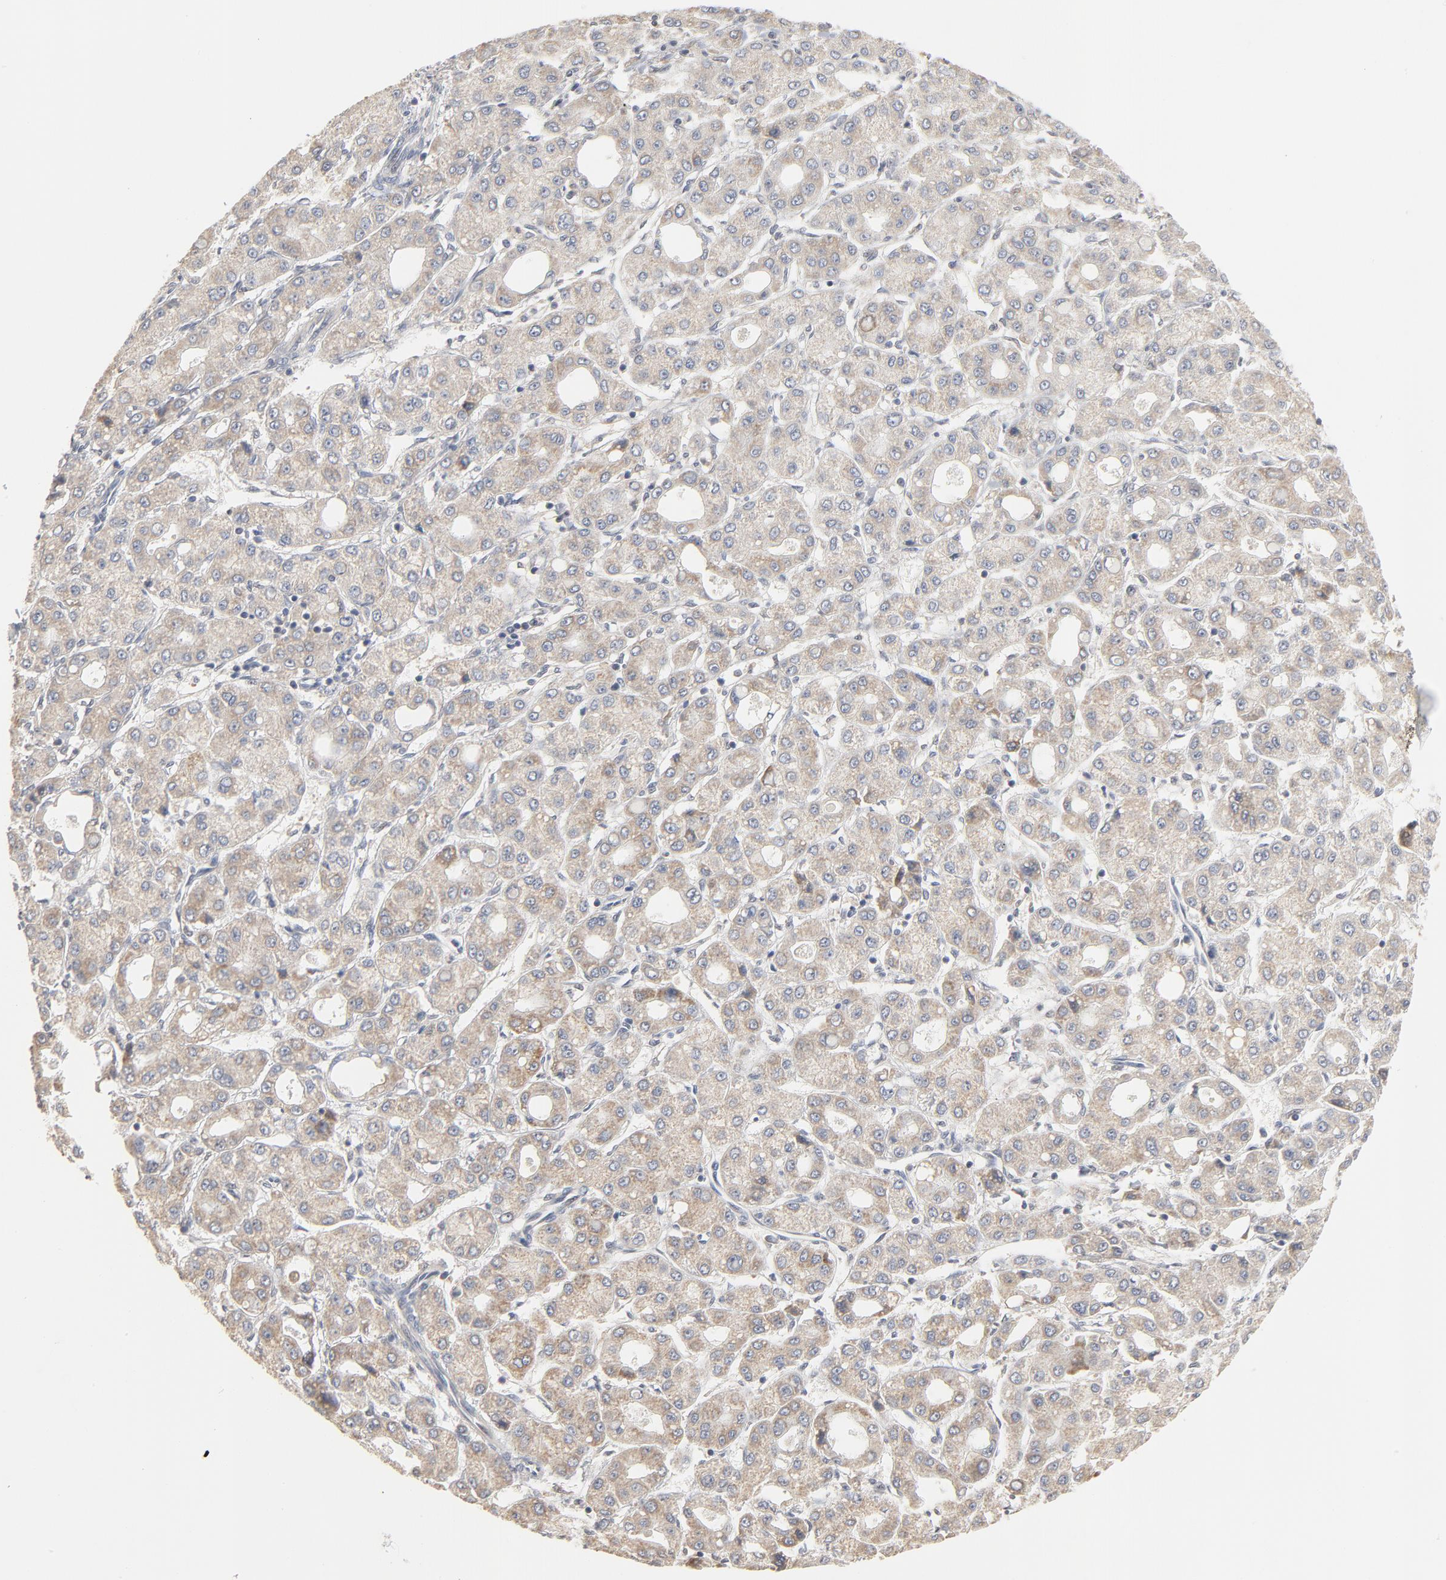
{"staining": {"intensity": "moderate", "quantity": "25%-75%", "location": "cytoplasmic/membranous"}, "tissue": "liver cancer", "cell_type": "Tumor cells", "image_type": "cancer", "snomed": [{"axis": "morphology", "description": "Carcinoma, Hepatocellular, NOS"}, {"axis": "topography", "description": "Liver"}], "caption": "Protein staining demonstrates moderate cytoplasmic/membranous expression in approximately 25%-75% of tumor cells in liver cancer. (Stains: DAB in brown, nuclei in blue, Microscopy: brightfield microscopy at high magnification).", "gene": "EPCAM", "patient": {"sex": "male", "age": 69}}